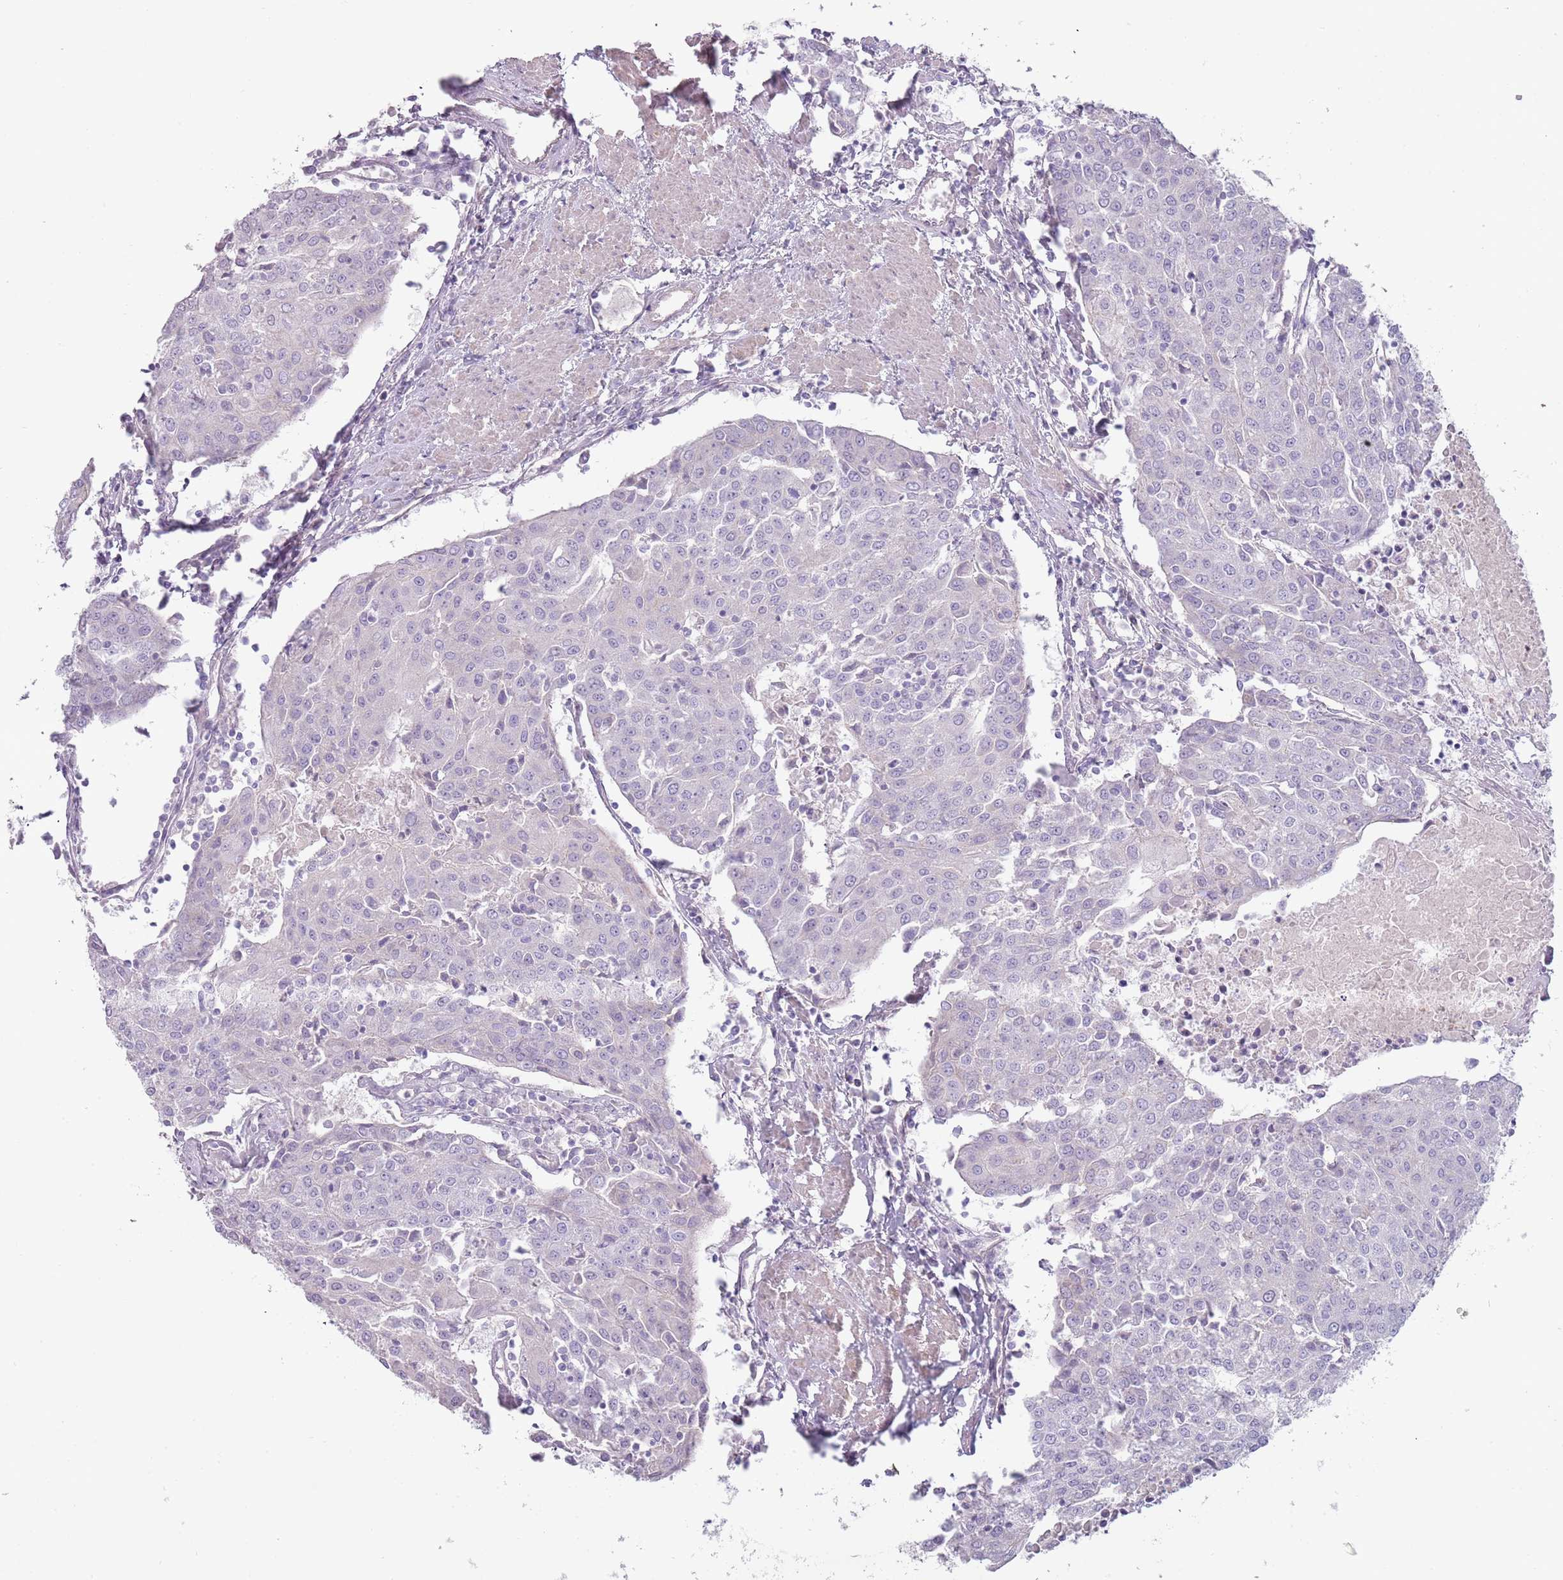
{"staining": {"intensity": "negative", "quantity": "none", "location": "none"}, "tissue": "urothelial cancer", "cell_type": "Tumor cells", "image_type": "cancer", "snomed": [{"axis": "morphology", "description": "Urothelial carcinoma, High grade"}, {"axis": "topography", "description": "Urinary bladder"}], "caption": "High-grade urothelial carcinoma was stained to show a protein in brown. There is no significant expression in tumor cells. (DAB immunohistochemistry visualized using brightfield microscopy, high magnification).", "gene": "RFX2", "patient": {"sex": "female", "age": 85}}